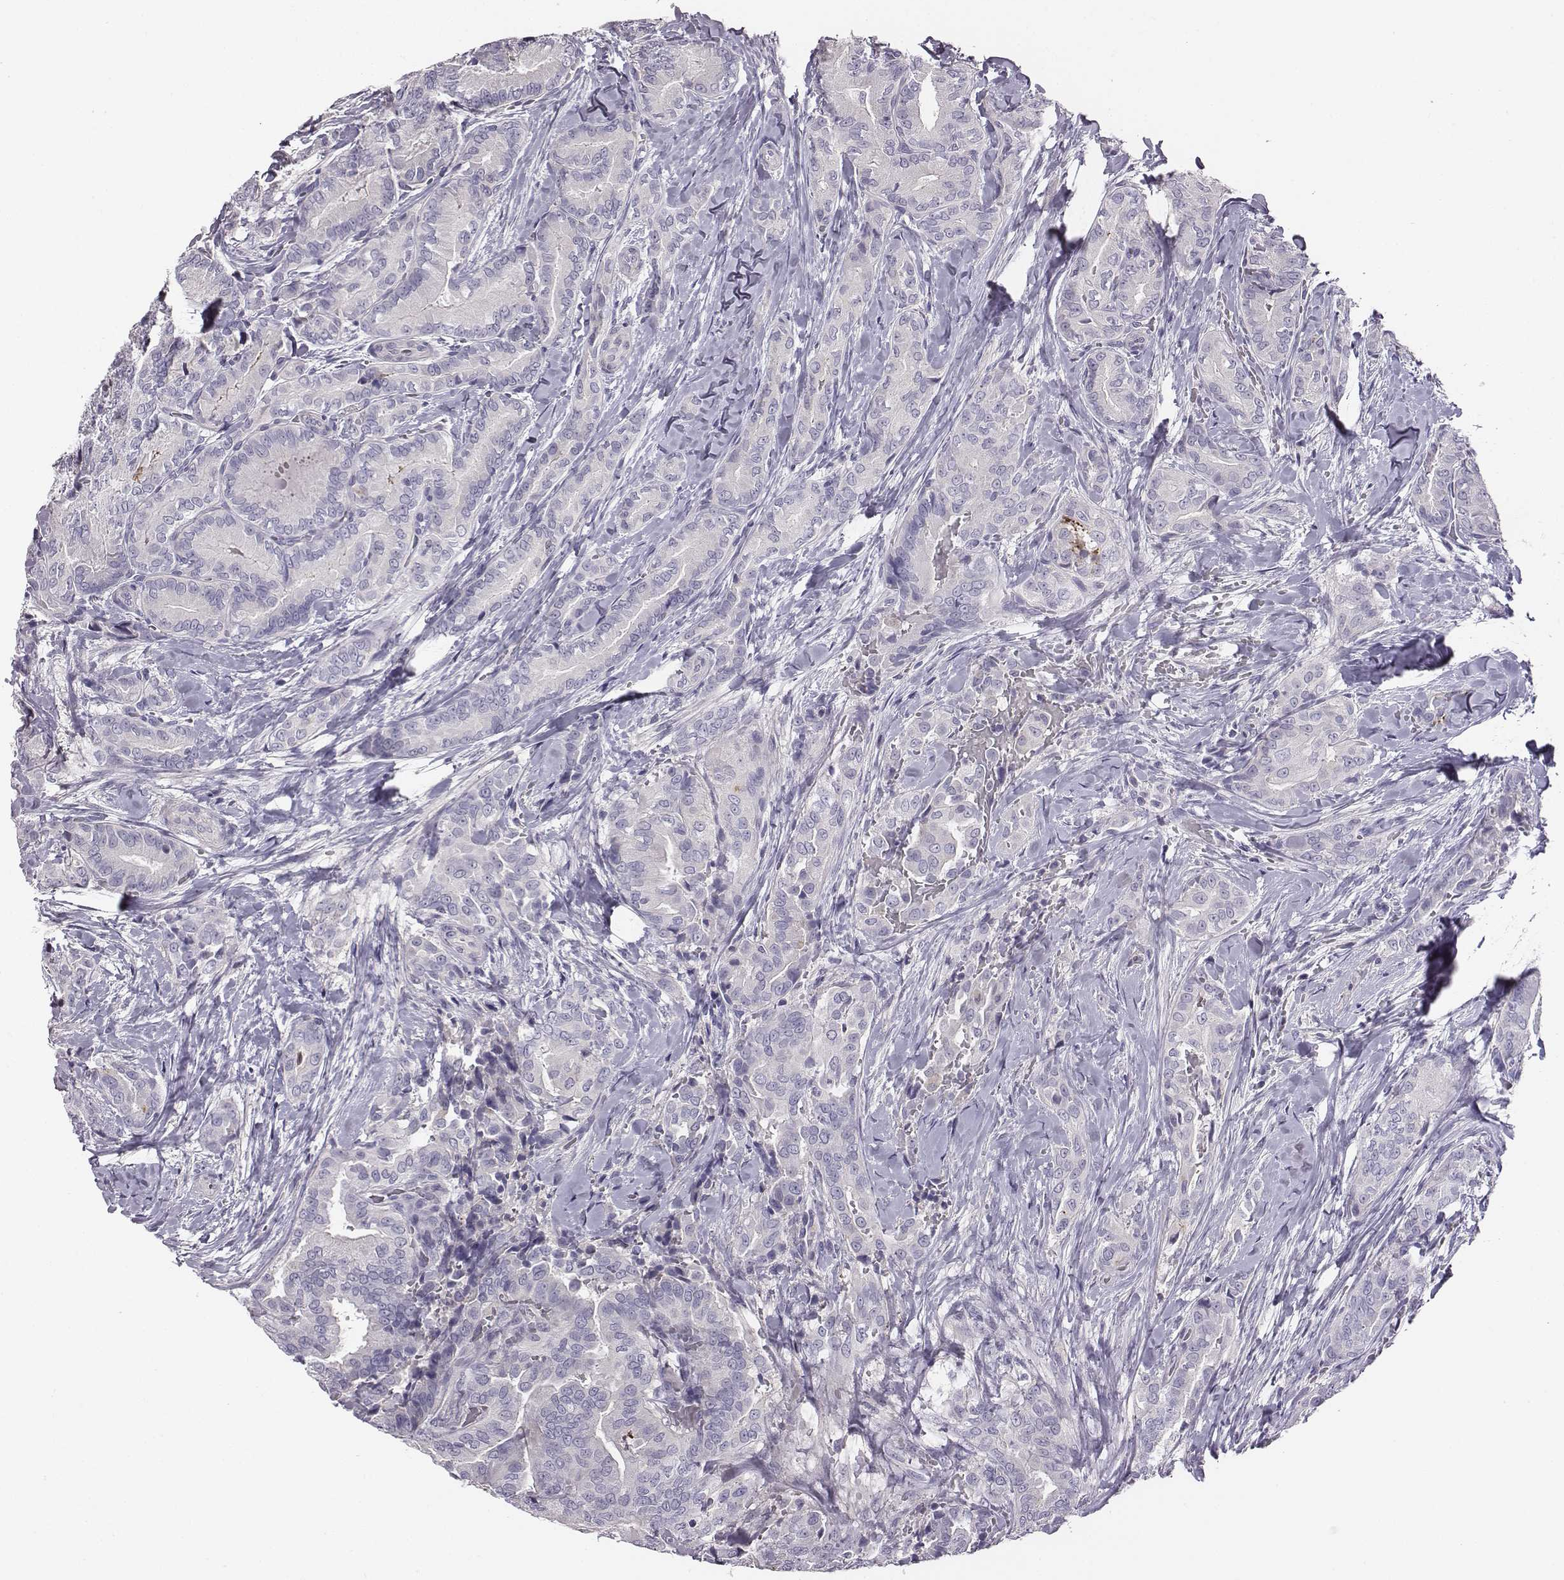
{"staining": {"intensity": "negative", "quantity": "none", "location": "none"}, "tissue": "thyroid cancer", "cell_type": "Tumor cells", "image_type": "cancer", "snomed": [{"axis": "morphology", "description": "Papillary adenocarcinoma, NOS"}, {"axis": "topography", "description": "Thyroid gland"}], "caption": "A high-resolution histopathology image shows immunohistochemistry (IHC) staining of papillary adenocarcinoma (thyroid), which reveals no significant staining in tumor cells.", "gene": "ADAM7", "patient": {"sex": "male", "age": 61}}